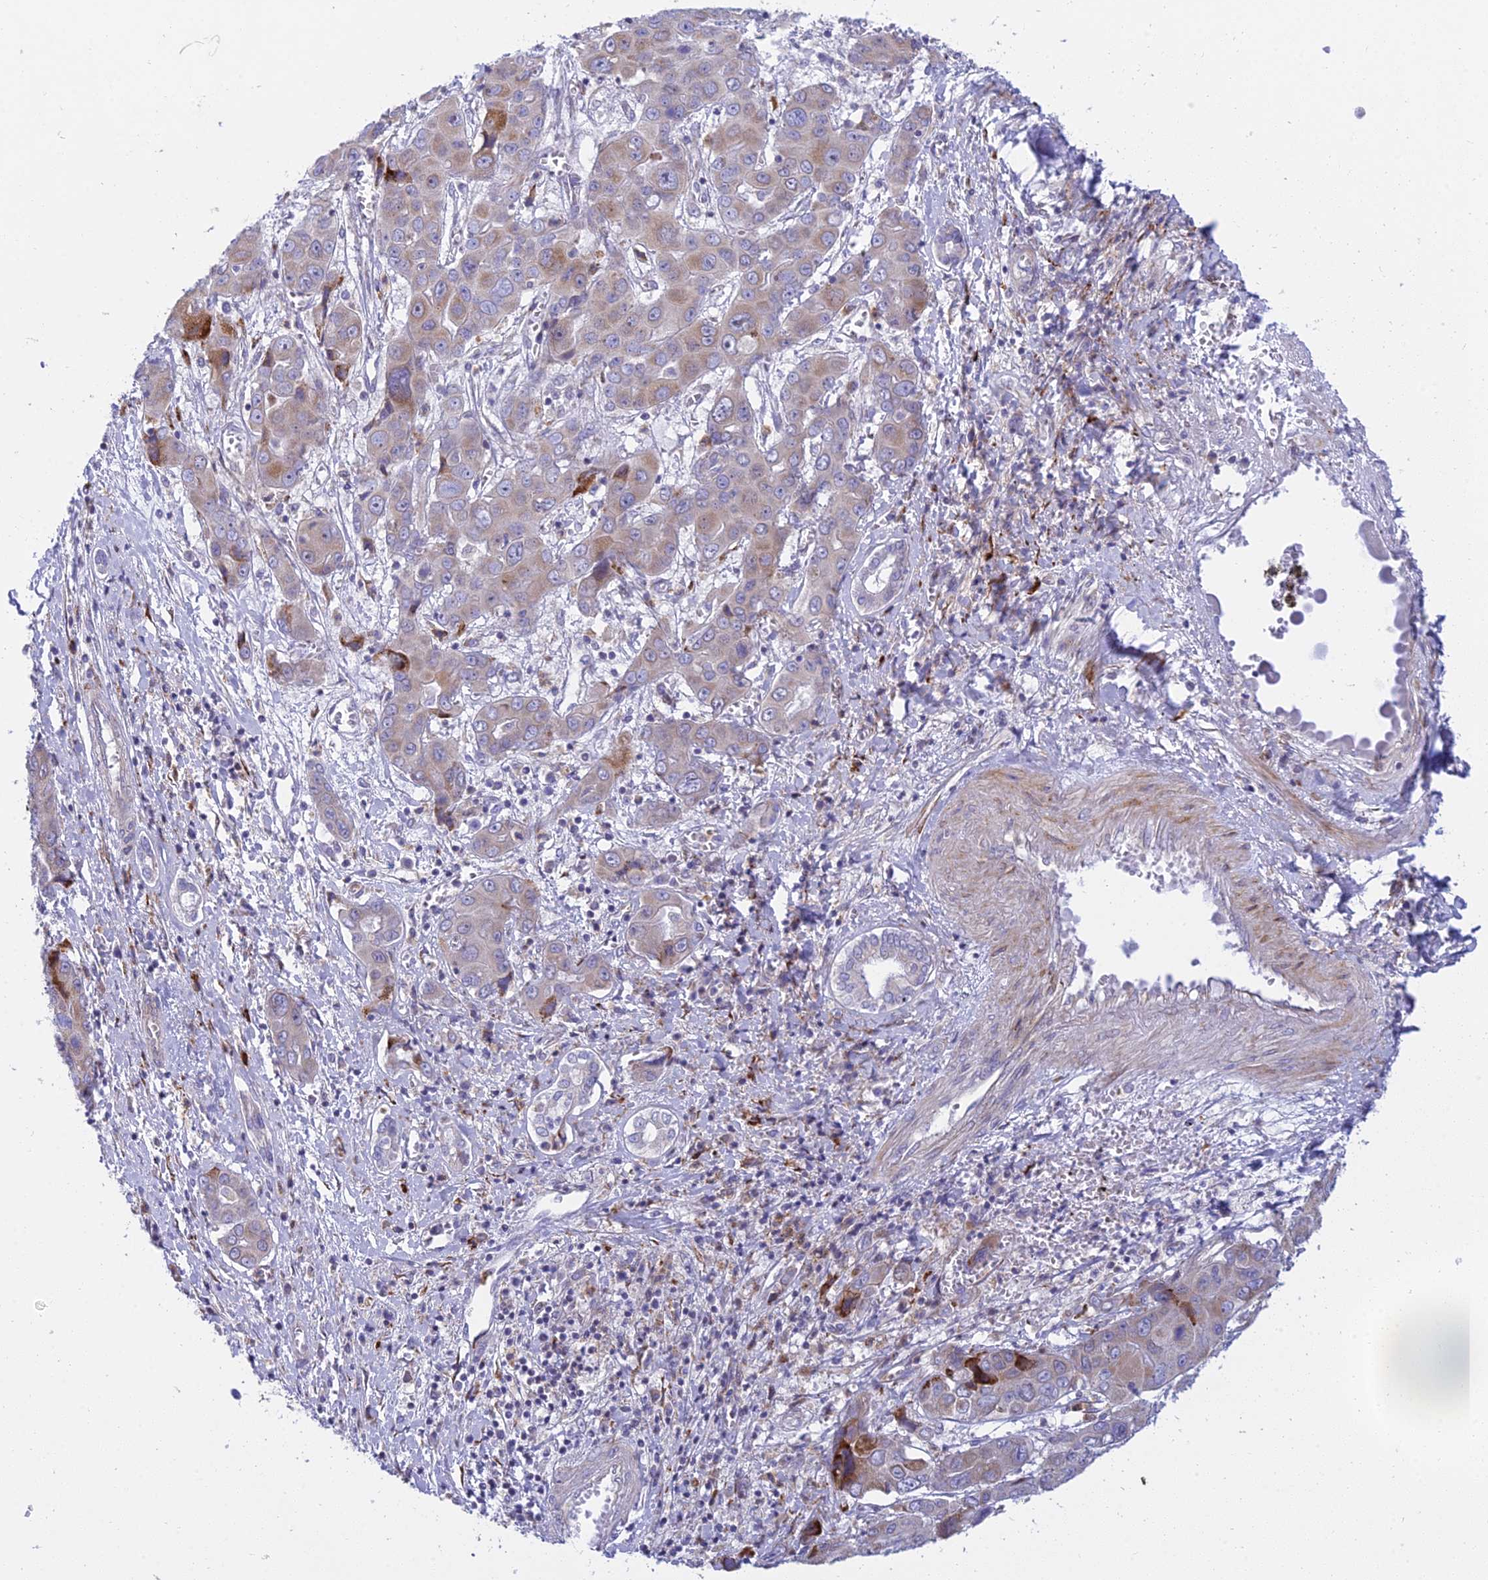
{"staining": {"intensity": "moderate", "quantity": "<25%", "location": "cytoplasmic/membranous"}, "tissue": "liver cancer", "cell_type": "Tumor cells", "image_type": "cancer", "snomed": [{"axis": "morphology", "description": "Cholangiocarcinoma"}, {"axis": "topography", "description": "Liver"}], "caption": "Human cholangiocarcinoma (liver) stained with a brown dye displays moderate cytoplasmic/membranous positive staining in about <25% of tumor cells.", "gene": "CLCN7", "patient": {"sex": "male", "age": 67}}